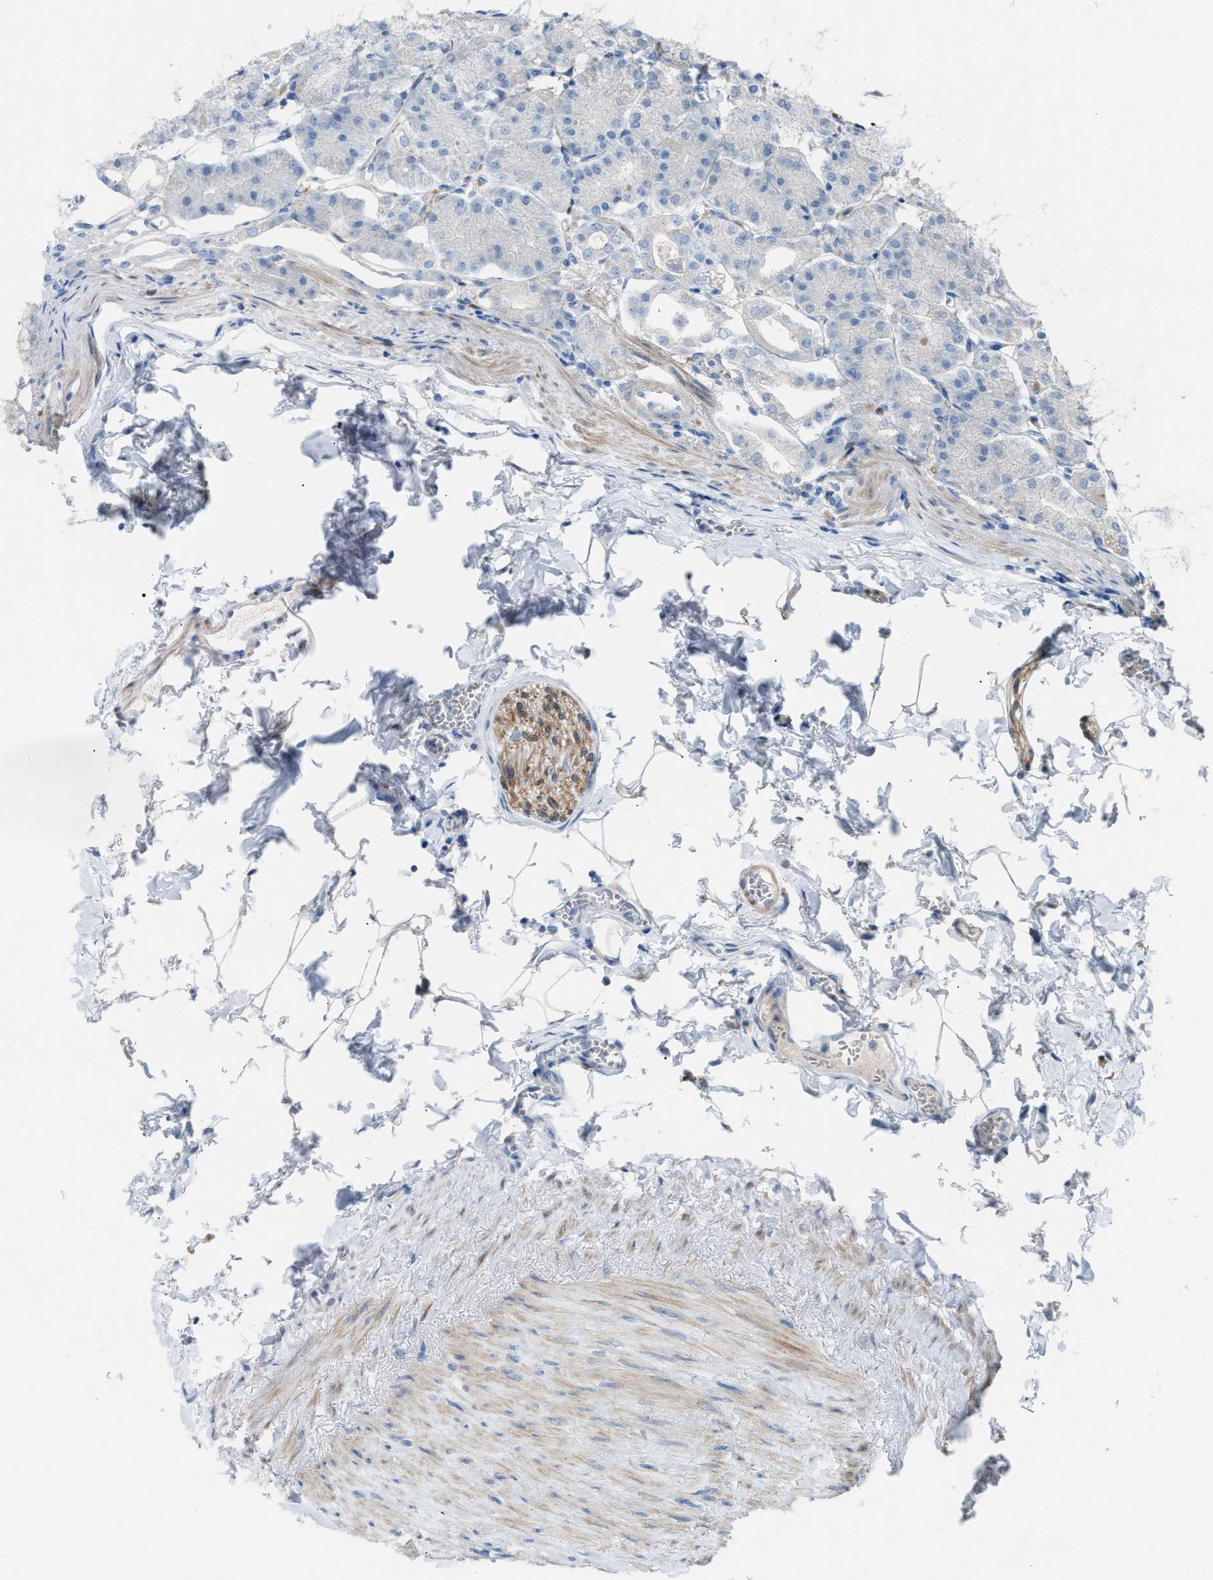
{"staining": {"intensity": "weak", "quantity": "25%-75%", "location": "cytoplasmic/membranous"}, "tissue": "stomach", "cell_type": "Glandular cells", "image_type": "normal", "snomed": [{"axis": "morphology", "description": "Normal tissue, NOS"}, {"axis": "topography", "description": "Stomach, lower"}], "caption": "Immunohistochemical staining of benign human stomach shows 25%-75% levels of weak cytoplasmic/membranous protein staining in approximately 25%-75% of glandular cells.", "gene": "ASPA", "patient": {"sex": "male", "age": 71}}